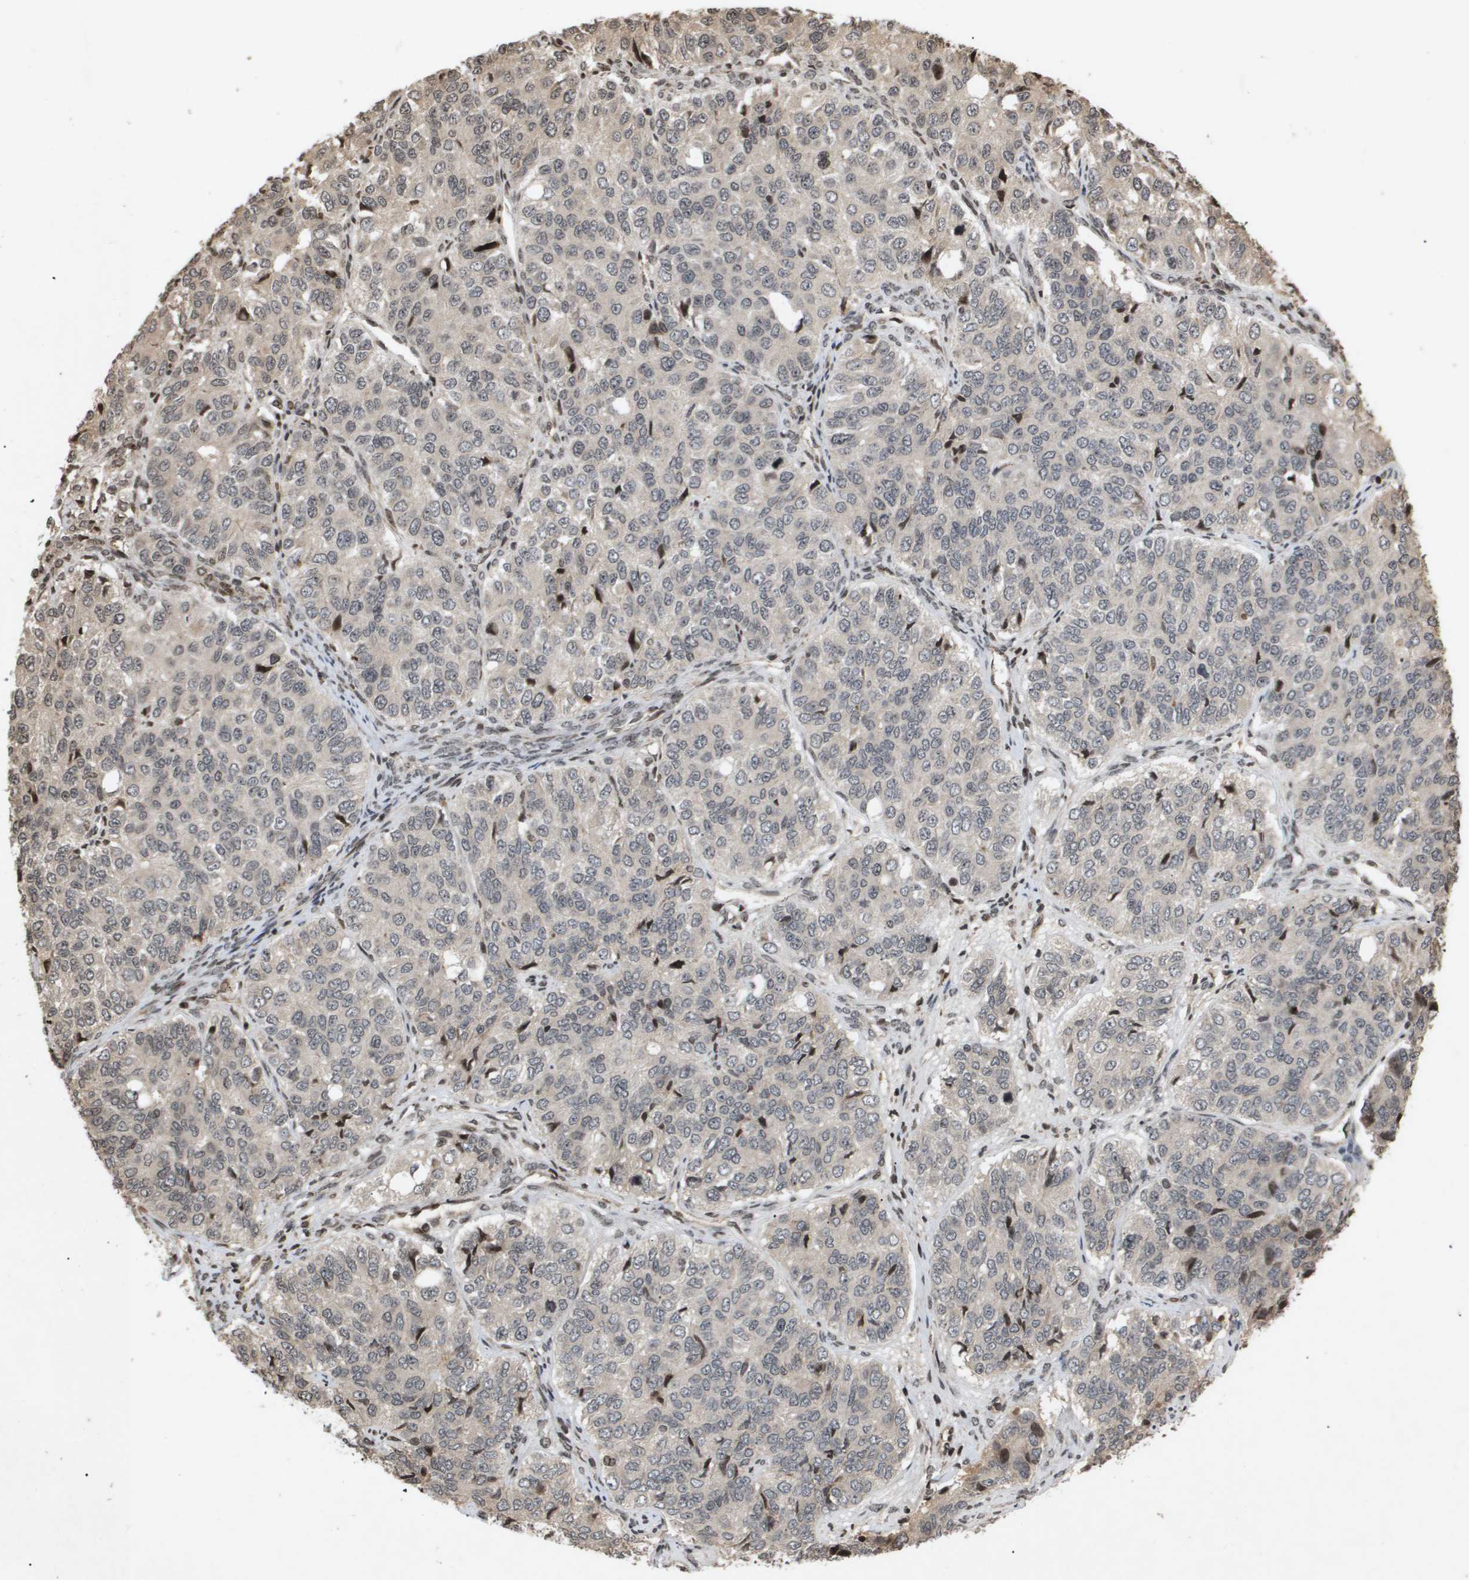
{"staining": {"intensity": "negative", "quantity": "none", "location": "none"}, "tissue": "ovarian cancer", "cell_type": "Tumor cells", "image_type": "cancer", "snomed": [{"axis": "morphology", "description": "Carcinoma, endometroid"}, {"axis": "topography", "description": "Ovary"}], "caption": "A photomicrograph of ovarian endometroid carcinoma stained for a protein demonstrates no brown staining in tumor cells.", "gene": "HSPA6", "patient": {"sex": "female", "age": 51}}